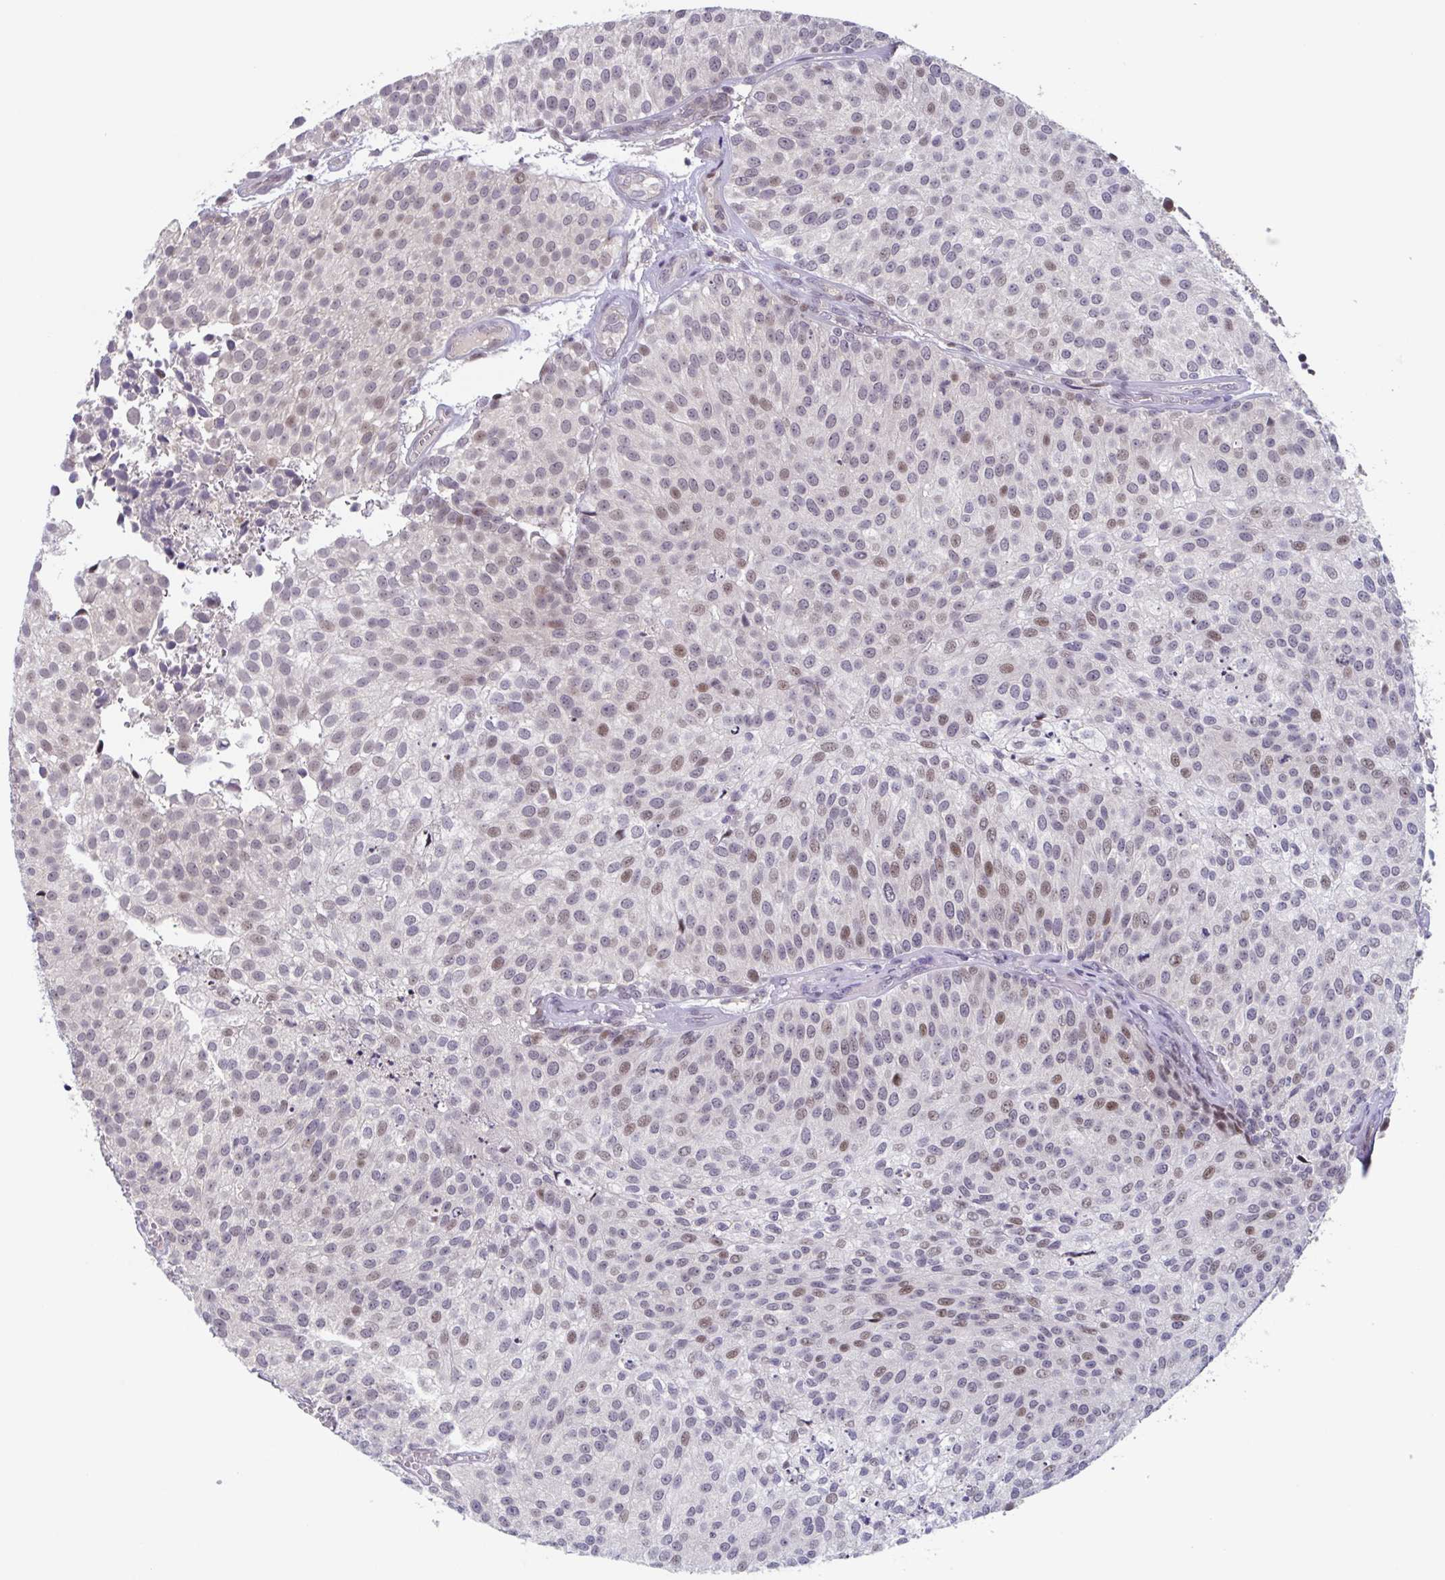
{"staining": {"intensity": "moderate", "quantity": "25%-75%", "location": "nuclear"}, "tissue": "urothelial cancer", "cell_type": "Tumor cells", "image_type": "cancer", "snomed": [{"axis": "morphology", "description": "Urothelial carcinoma, Low grade"}, {"axis": "topography", "description": "Urinary bladder"}], "caption": "An immunohistochemistry image of tumor tissue is shown. Protein staining in brown shows moderate nuclear positivity in urothelial cancer within tumor cells. (DAB IHC with brightfield microscopy, high magnification).", "gene": "RIOK1", "patient": {"sex": "female", "age": 79}}